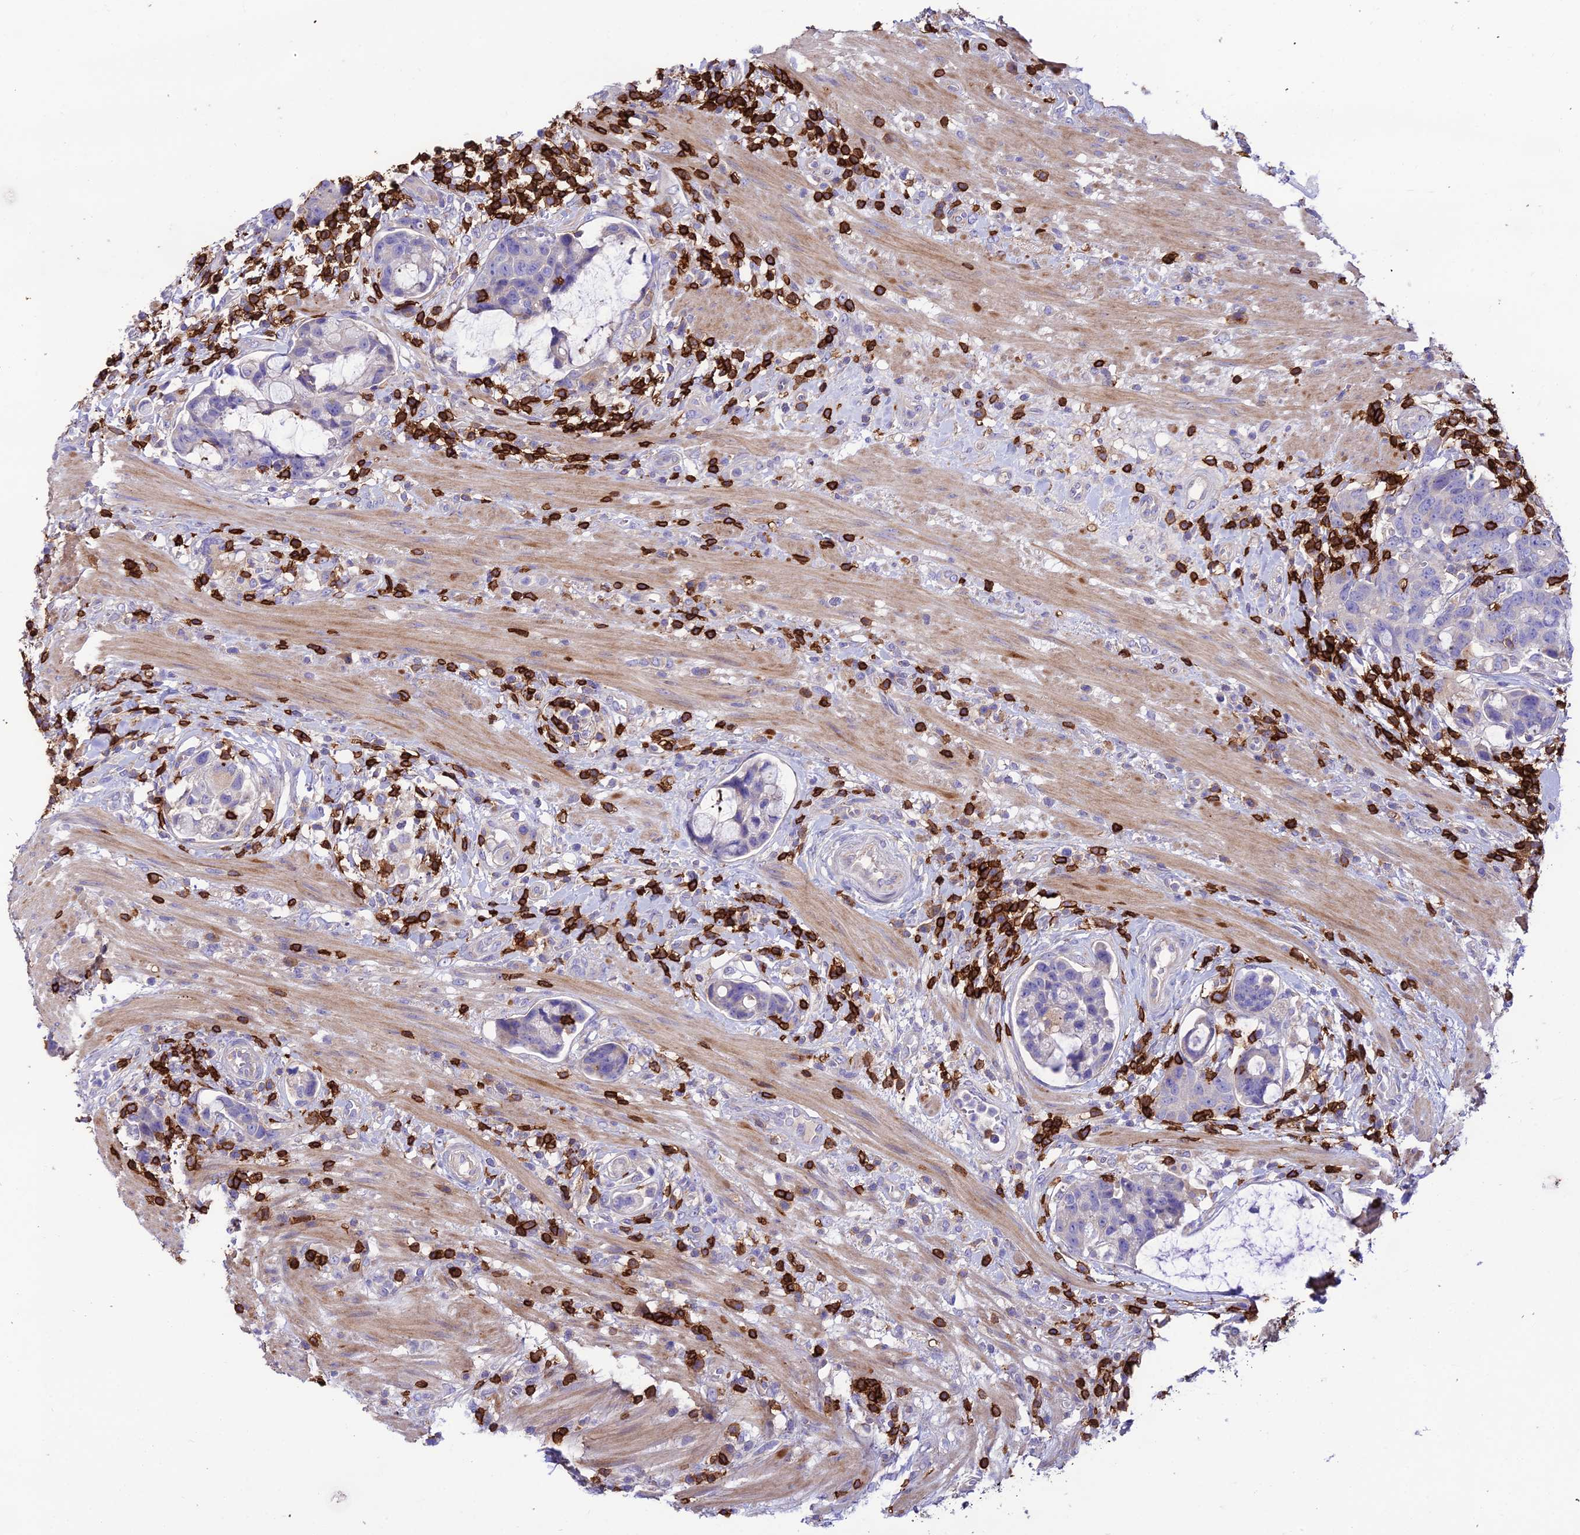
{"staining": {"intensity": "negative", "quantity": "none", "location": "none"}, "tissue": "colorectal cancer", "cell_type": "Tumor cells", "image_type": "cancer", "snomed": [{"axis": "morphology", "description": "Adenocarcinoma, NOS"}, {"axis": "topography", "description": "Colon"}], "caption": "High magnification brightfield microscopy of colorectal adenocarcinoma stained with DAB (brown) and counterstained with hematoxylin (blue): tumor cells show no significant staining.", "gene": "PTPRCAP", "patient": {"sex": "female", "age": 82}}